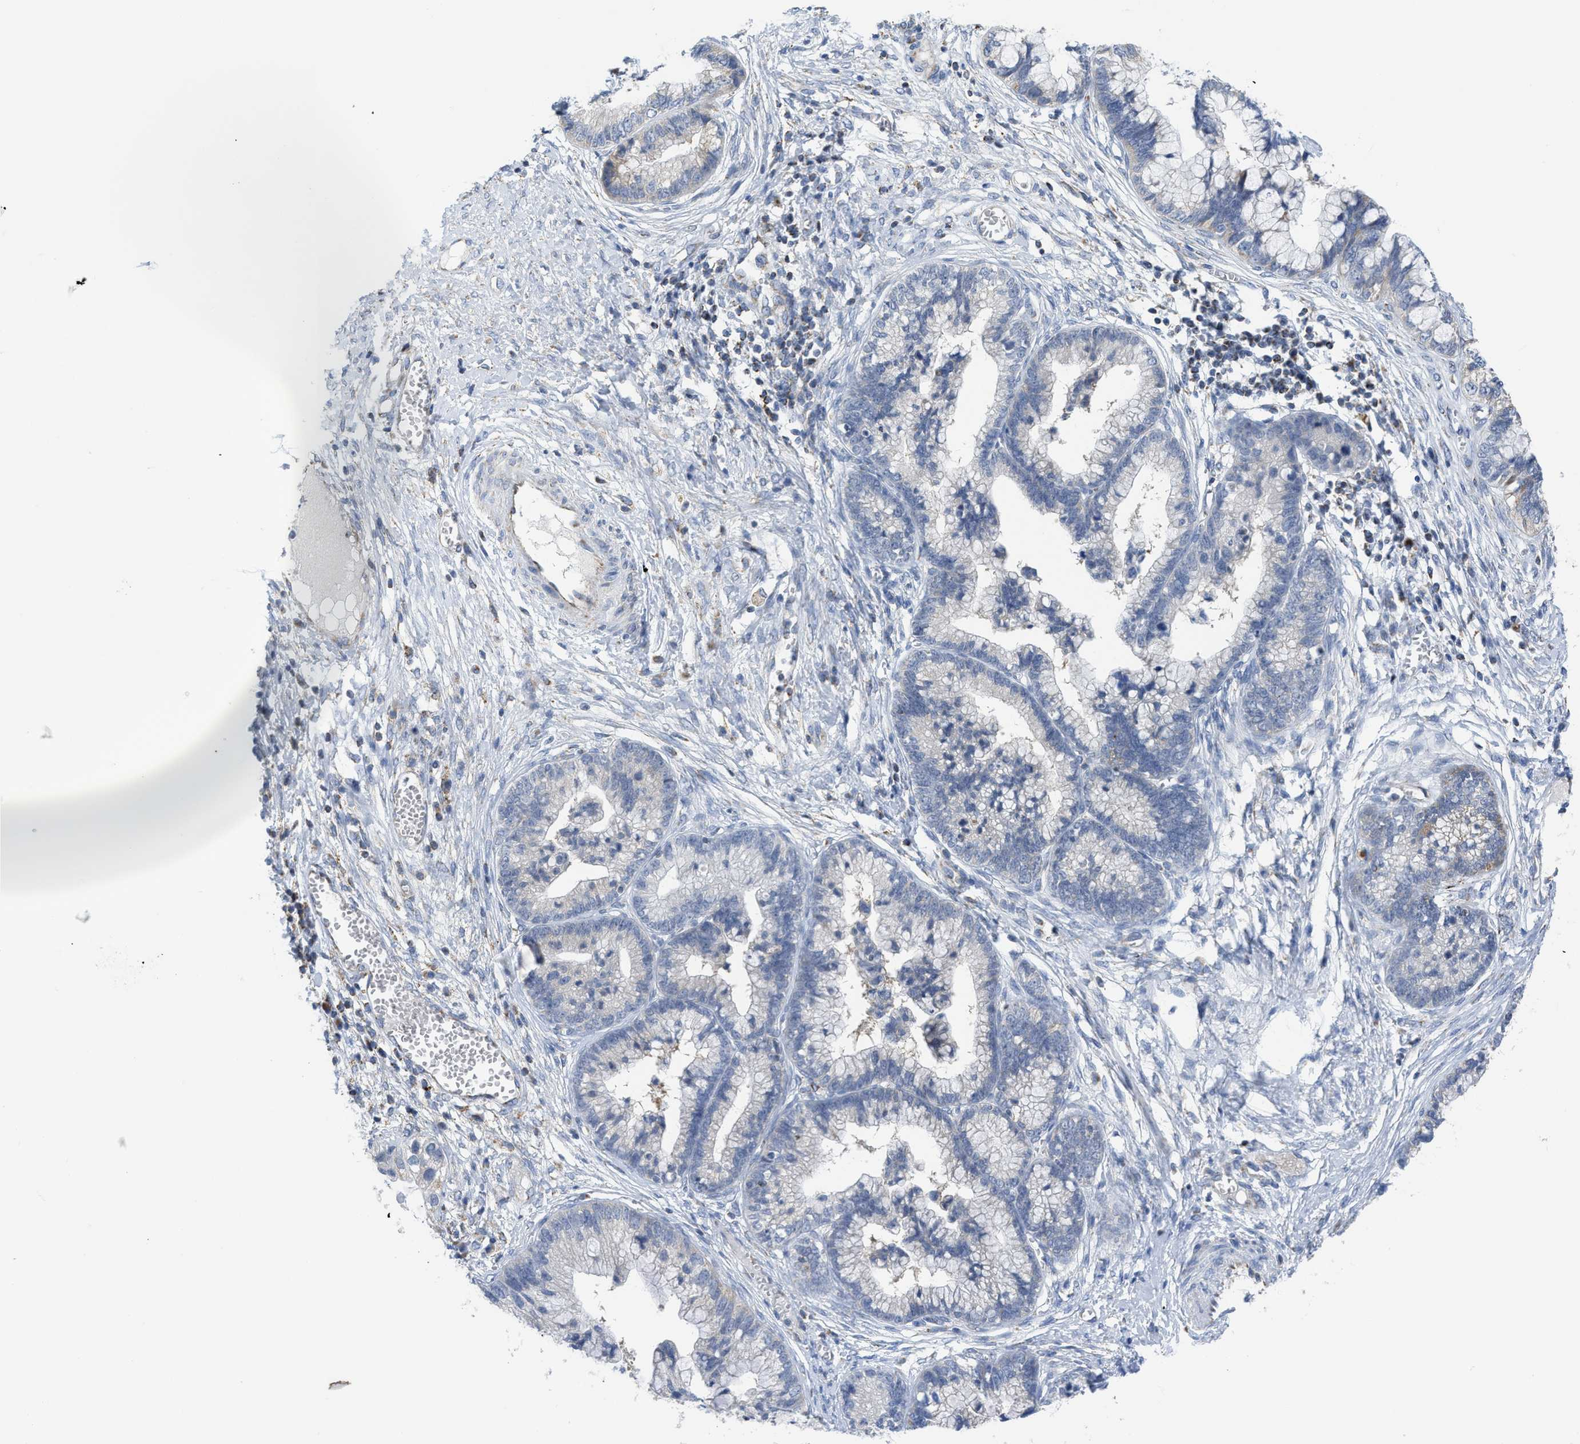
{"staining": {"intensity": "negative", "quantity": "none", "location": "none"}, "tissue": "cervical cancer", "cell_type": "Tumor cells", "image_type": "cancer", "snomed": [{"axis": "morphology", "description": "Adenocarcinoma, NOS"}, {"axis": "topography", "description": "Cervix"}], "caption": "Micrograph shows no significant protein staining in tumor cells of cervical adenocarcinoma.", "gene": "GATD3", "patient": {"sex": "female", "age": 44}}